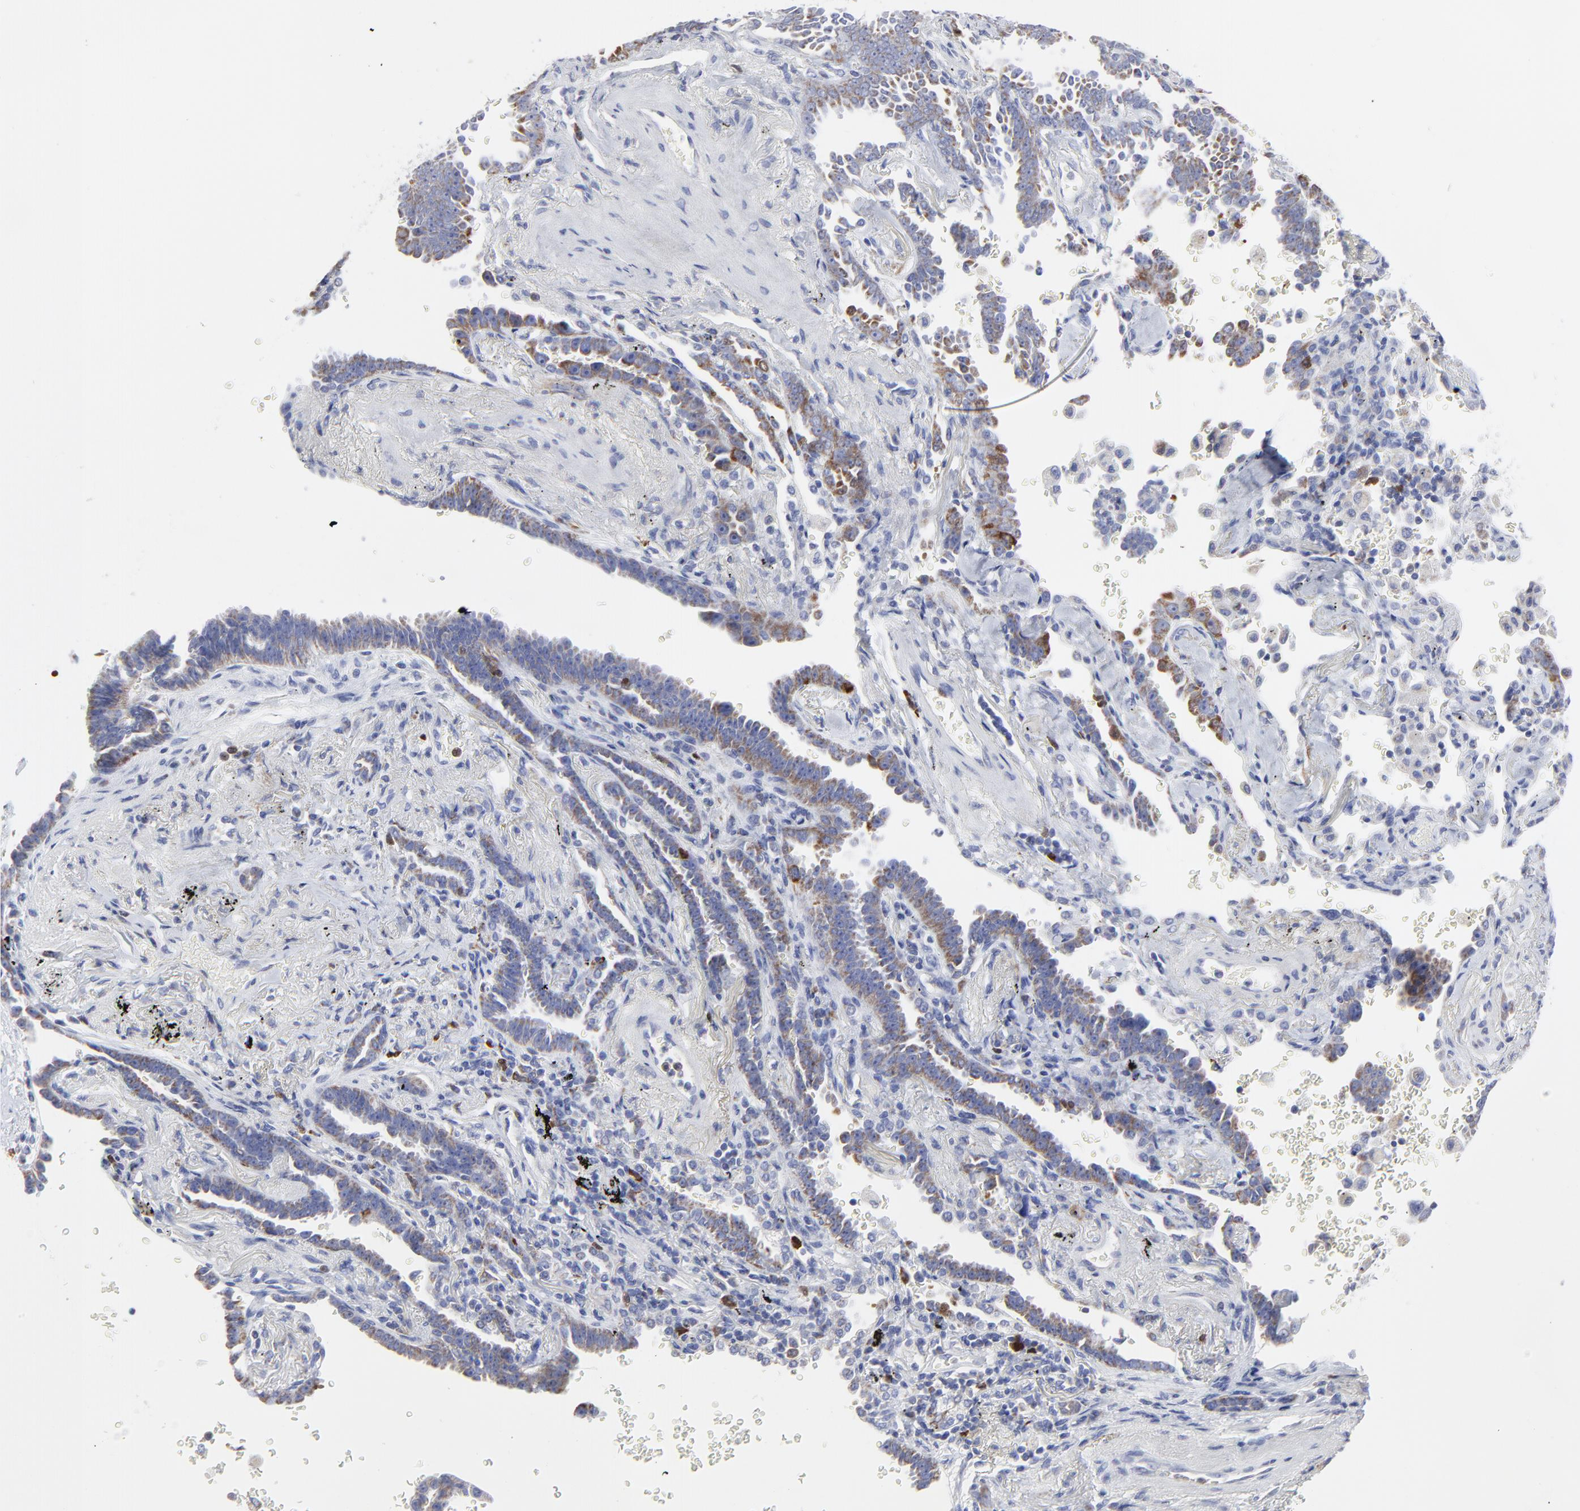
{"staining": {"intensity": "weak", "quantity": "25%-75%", "location": "cytoplasmic/membranous"}, "tissue": "lung cancer", "cell_type": "Tumor cells", "image_type": "cancer", "snomed": [{"axis": "morphology", "description": "Adenocarcinoma, NOS"}, {"axis": "topography", "description": "Lung"}], "caption": "Approximately 25%-75% of tumor cells in lung adenocarcinoma reveal weak cytoplasmic/membranous protein staining as visualized by brown immunohistochemical staining.", "gene": "NCAPH", "patient": {"sex": "female", "age": 64}}